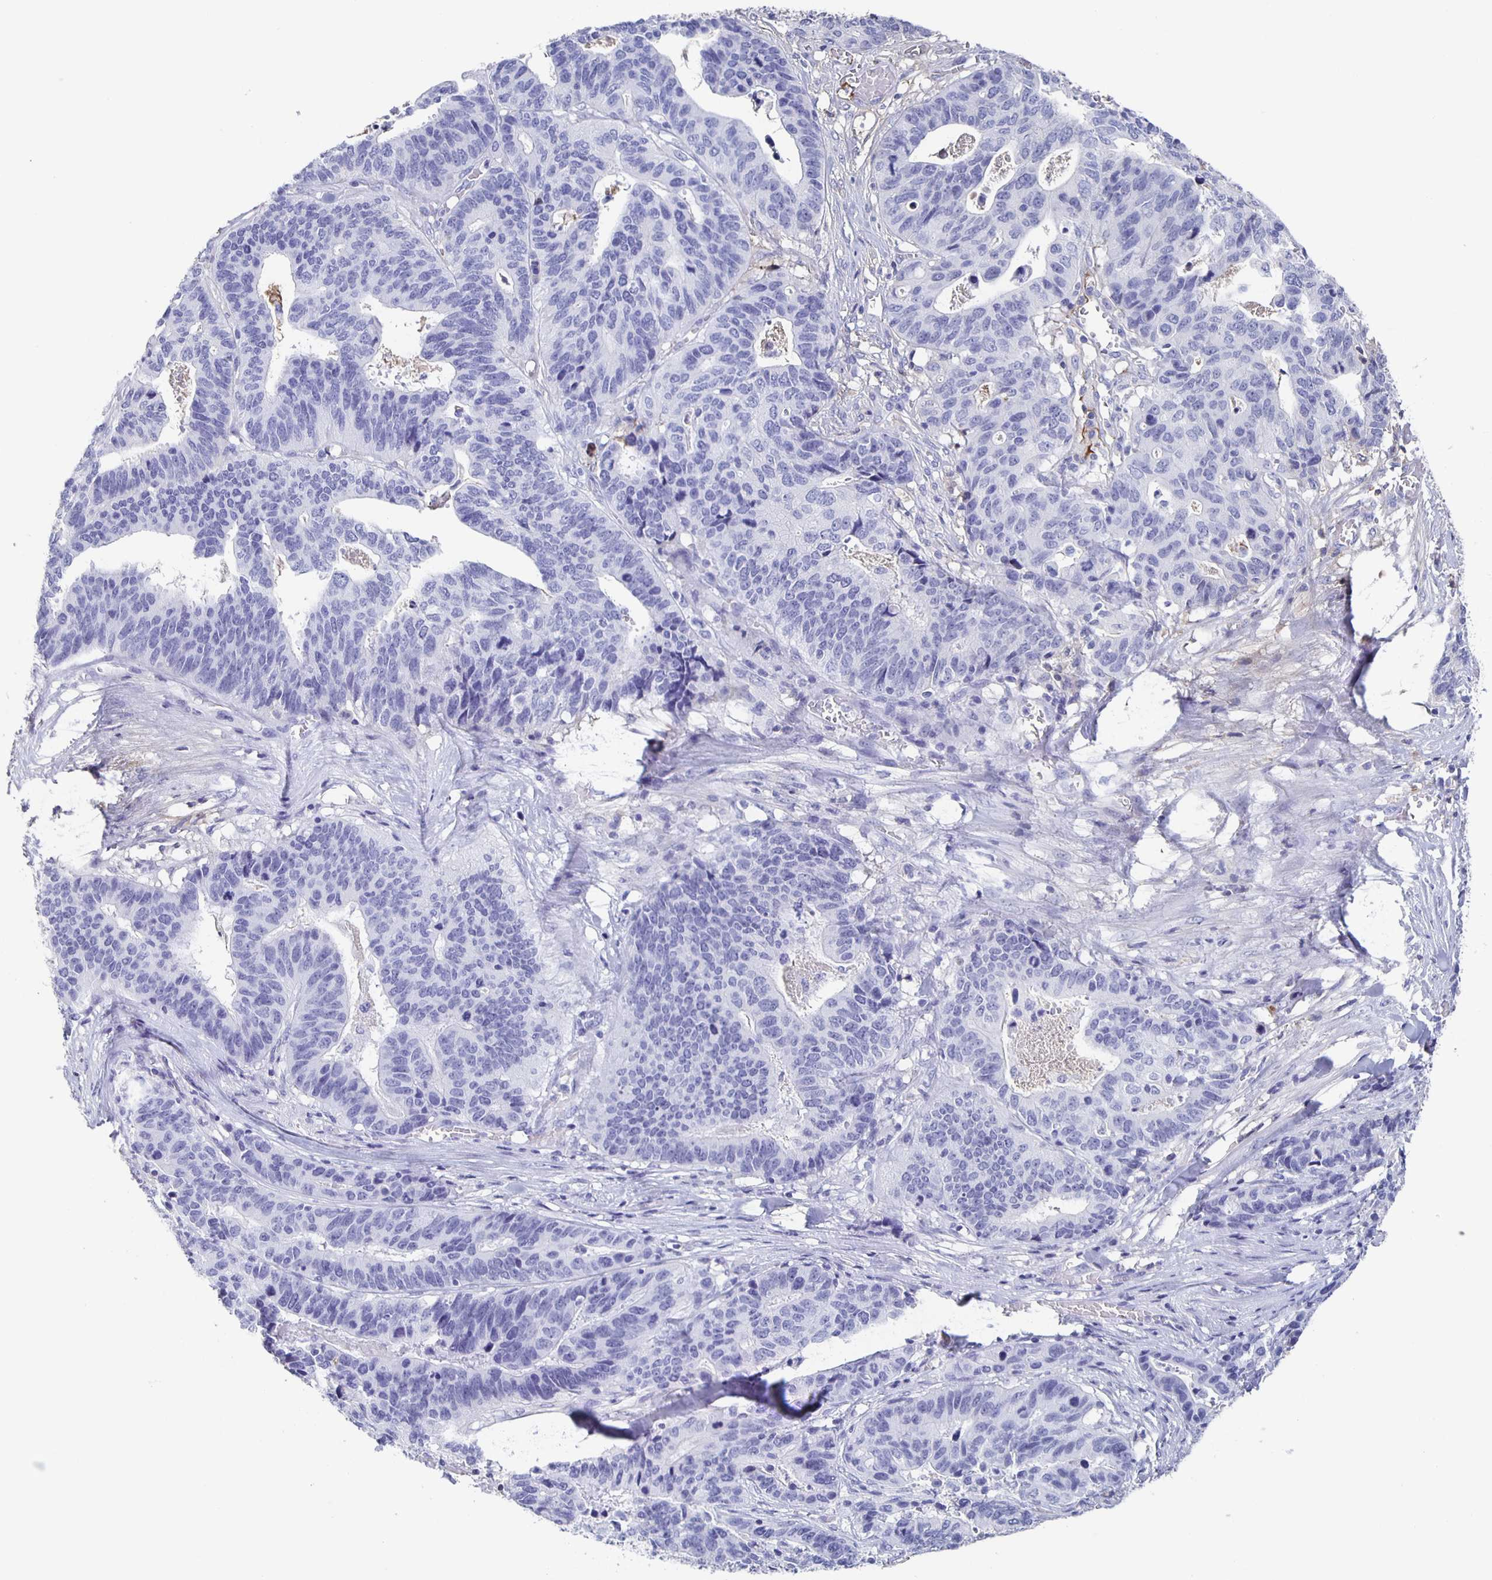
{"staining": {"intensity": "negative", "quantity": "none", "location": "none"}, "tissue": "stomach cancer", "cell_type": "Tumor cells", "image_type": "cancer", "snomed": [{"axis": "morphology", "description": "Adenocarcinoma, NOS"}, {"axis": "topography", "description": "Stomach, upper"}], "caption": "Tumor cells show no significant protein positivity in adenocarcinoma (stomach).", "gene": "FGA", "patient": {"sex": "female", "age": 67}}